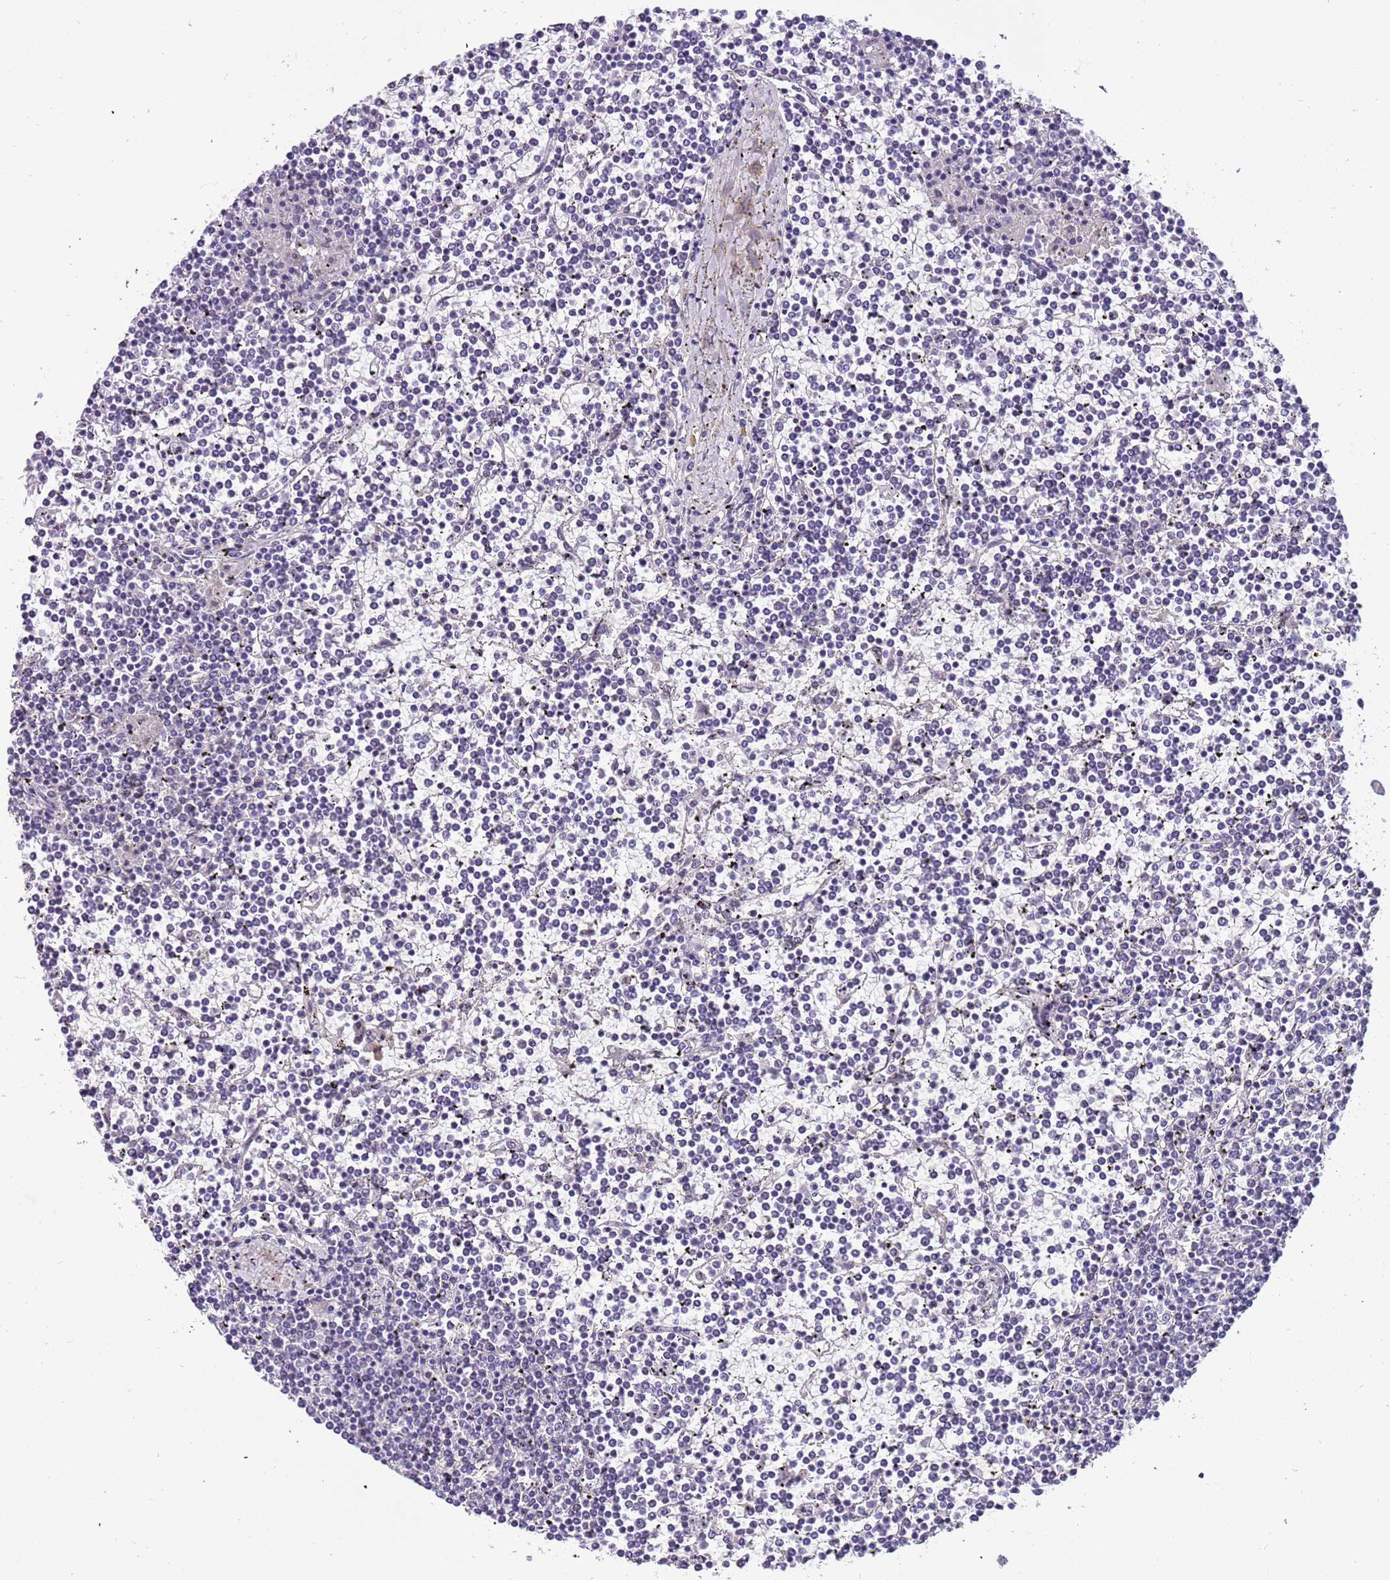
{"staining": {"intensity": "negative", "quantity": "none", "location": "none"}, "tissue": "lymphoma", "cell_type": "Tumor cells", "image_type": "cancer", "snomed": [{"axis": "morphology", "description": "Malignant lymphoma, non-Hodgkin's type, Low grade"}, {"axis": "topography", "description": "Spleen"}], "caption": "Lymphoma was stained to show a protein in brown. There is no significant staining in tumor cells.", "gene": "PLEKHH1", "patient": {"sex": "female", "age": 19}}